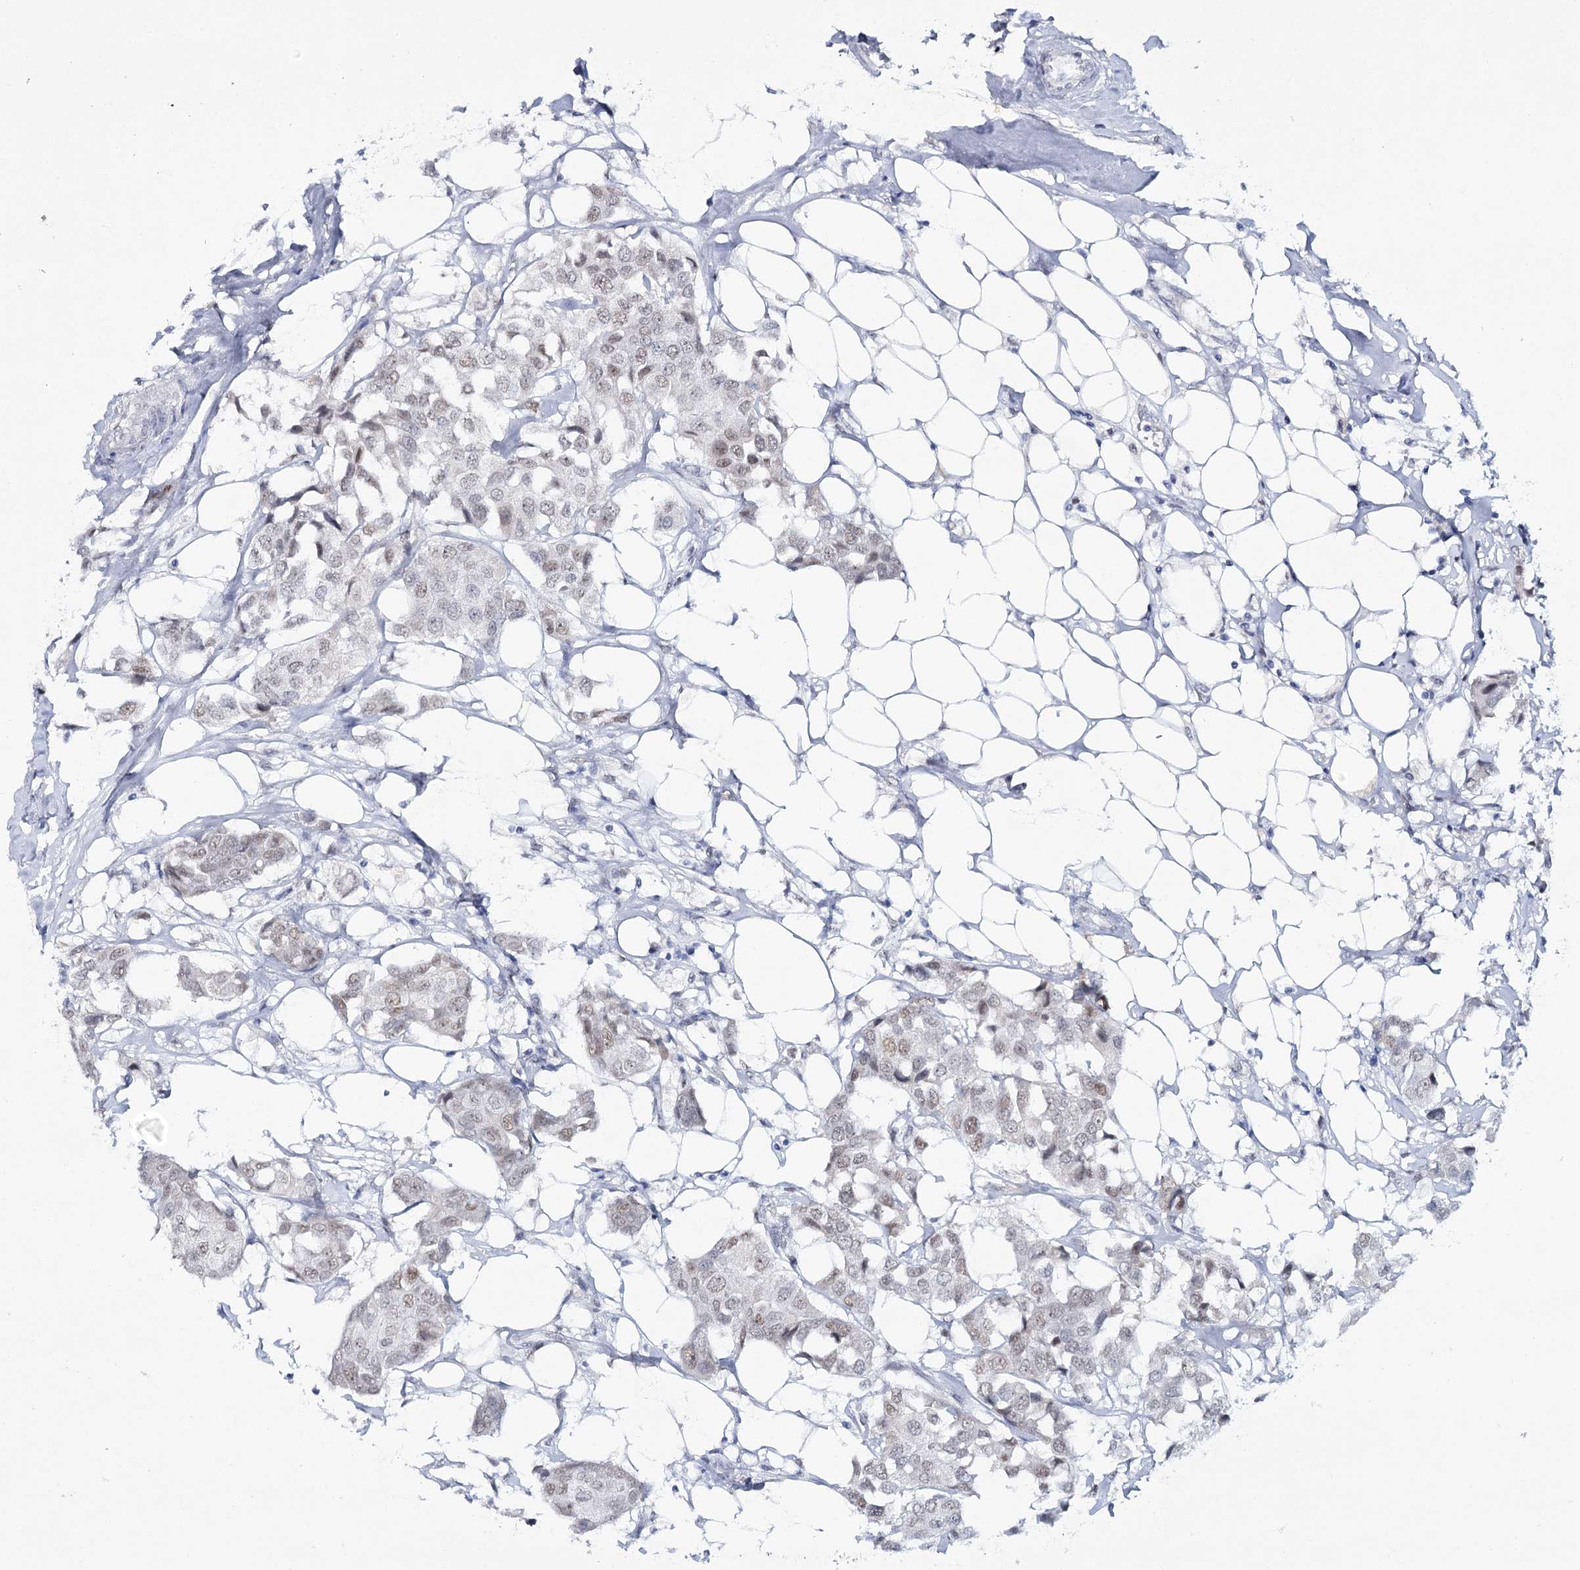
{"staining": {"intensity": "weak", "quantity": ">75%", "location": "nuclear"}, "tissue": "breast cancer", "cell_type": "Tumor cells", "image_type": "cancer", "snomed": [{"axis": "morphology", "description": "Duct carcinoma"}, {"axis": "topography", "description": "Breast"}], "caption": "Human breast cancer (intraductal carcinoma) stained with a protein marker exhibits weak staining in tumor cells.", "gene": "ZC3H8", "patient": {"sex": "female", "age": 80}}